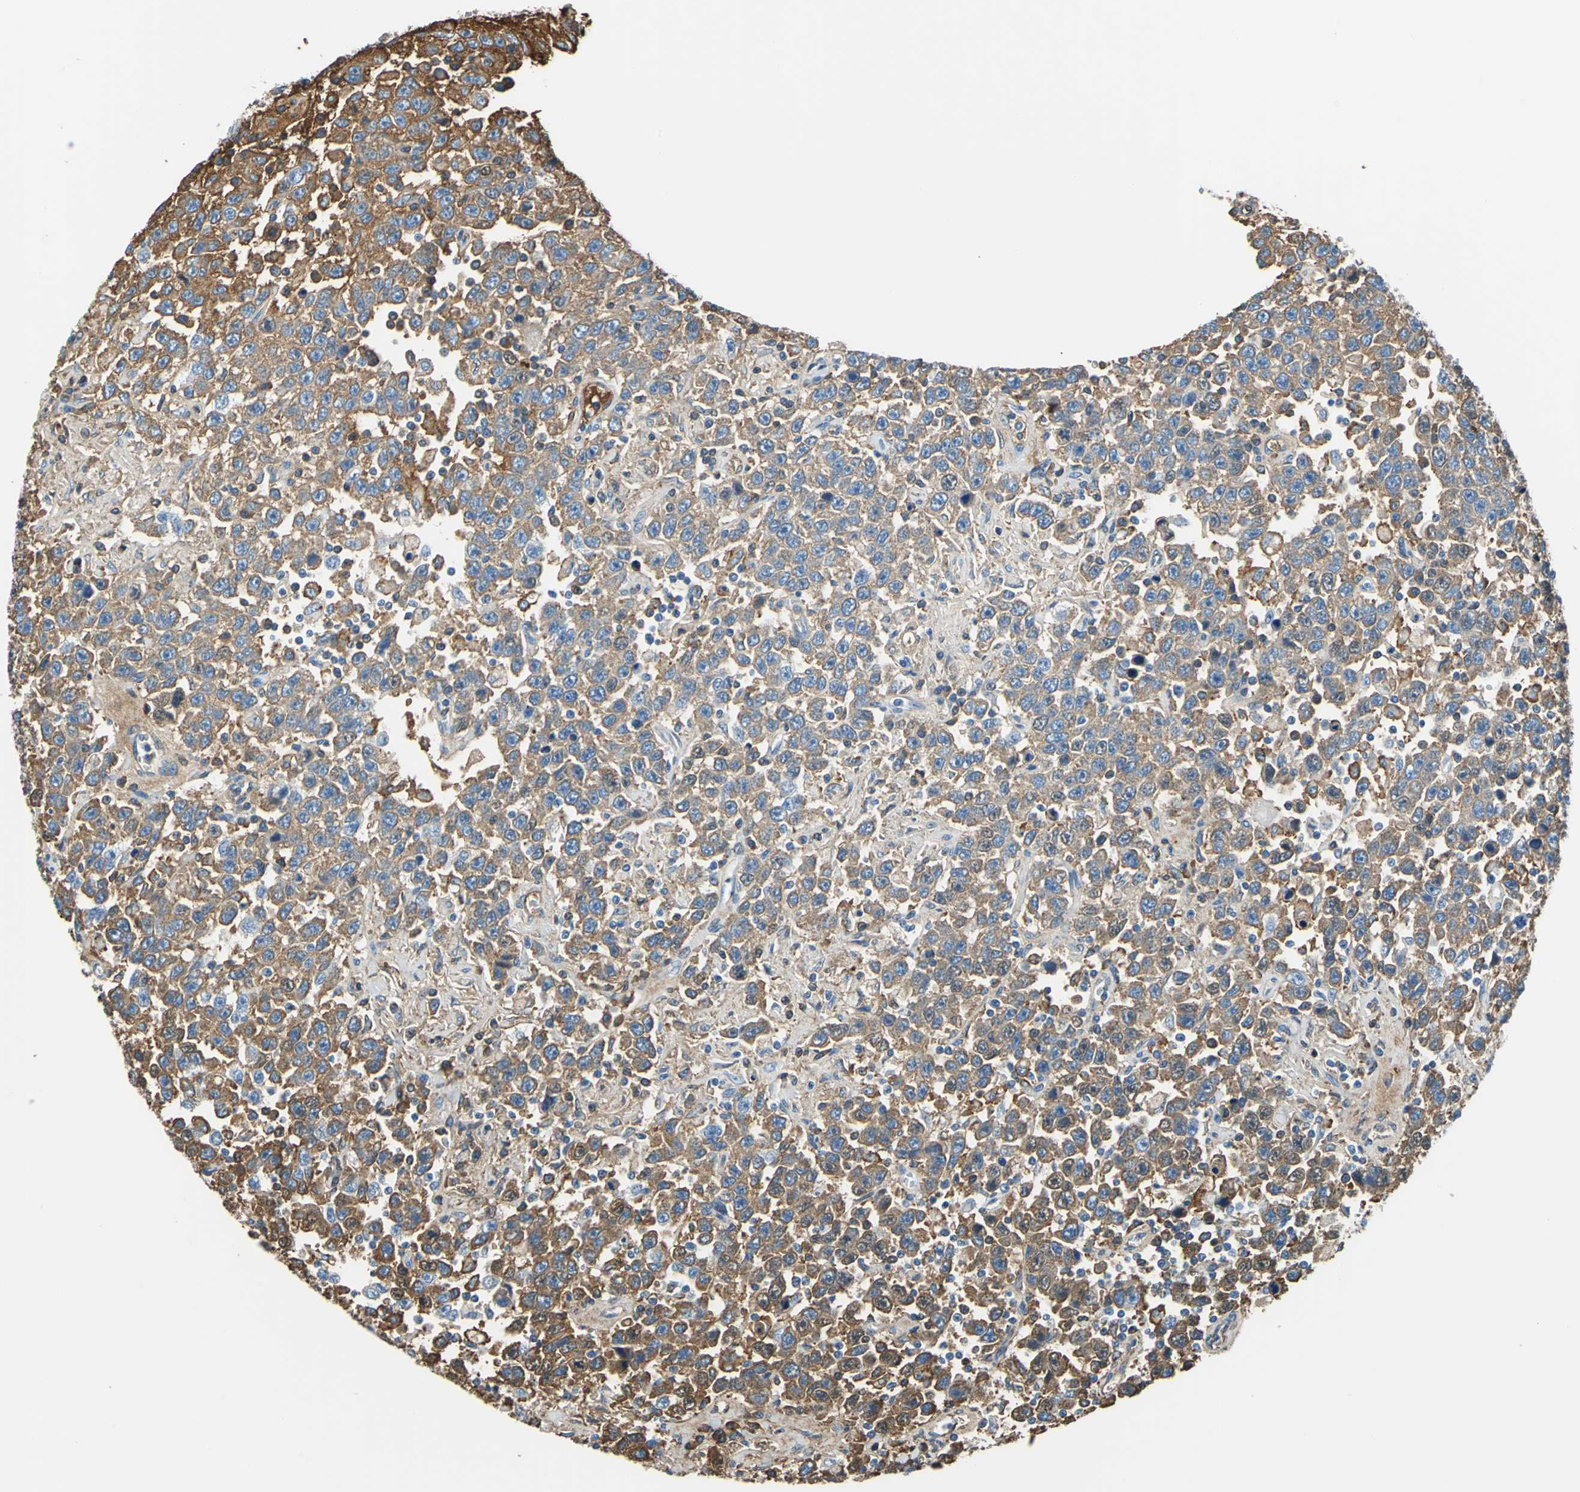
{"staining": {"intensity": "moderate", "quantity": ">75%", "location": "cytoplasmic/membranous"}, "tissue": "testis cancer", "cell_type": "Tumor cells", "image_type": "cancer", "snomed": [{"axis": "morphology", "description": "Seminoma, NOS"}, {"axis": "topography", "description": "Testis"}], "caption": "The histopathology image displays a brown stain indicating the presence of a protein in the cytoplasmic/membranous of tumor cells in testis cancer.", "gene": "ALB", "patient": {"sex": "male", "age": 41}}